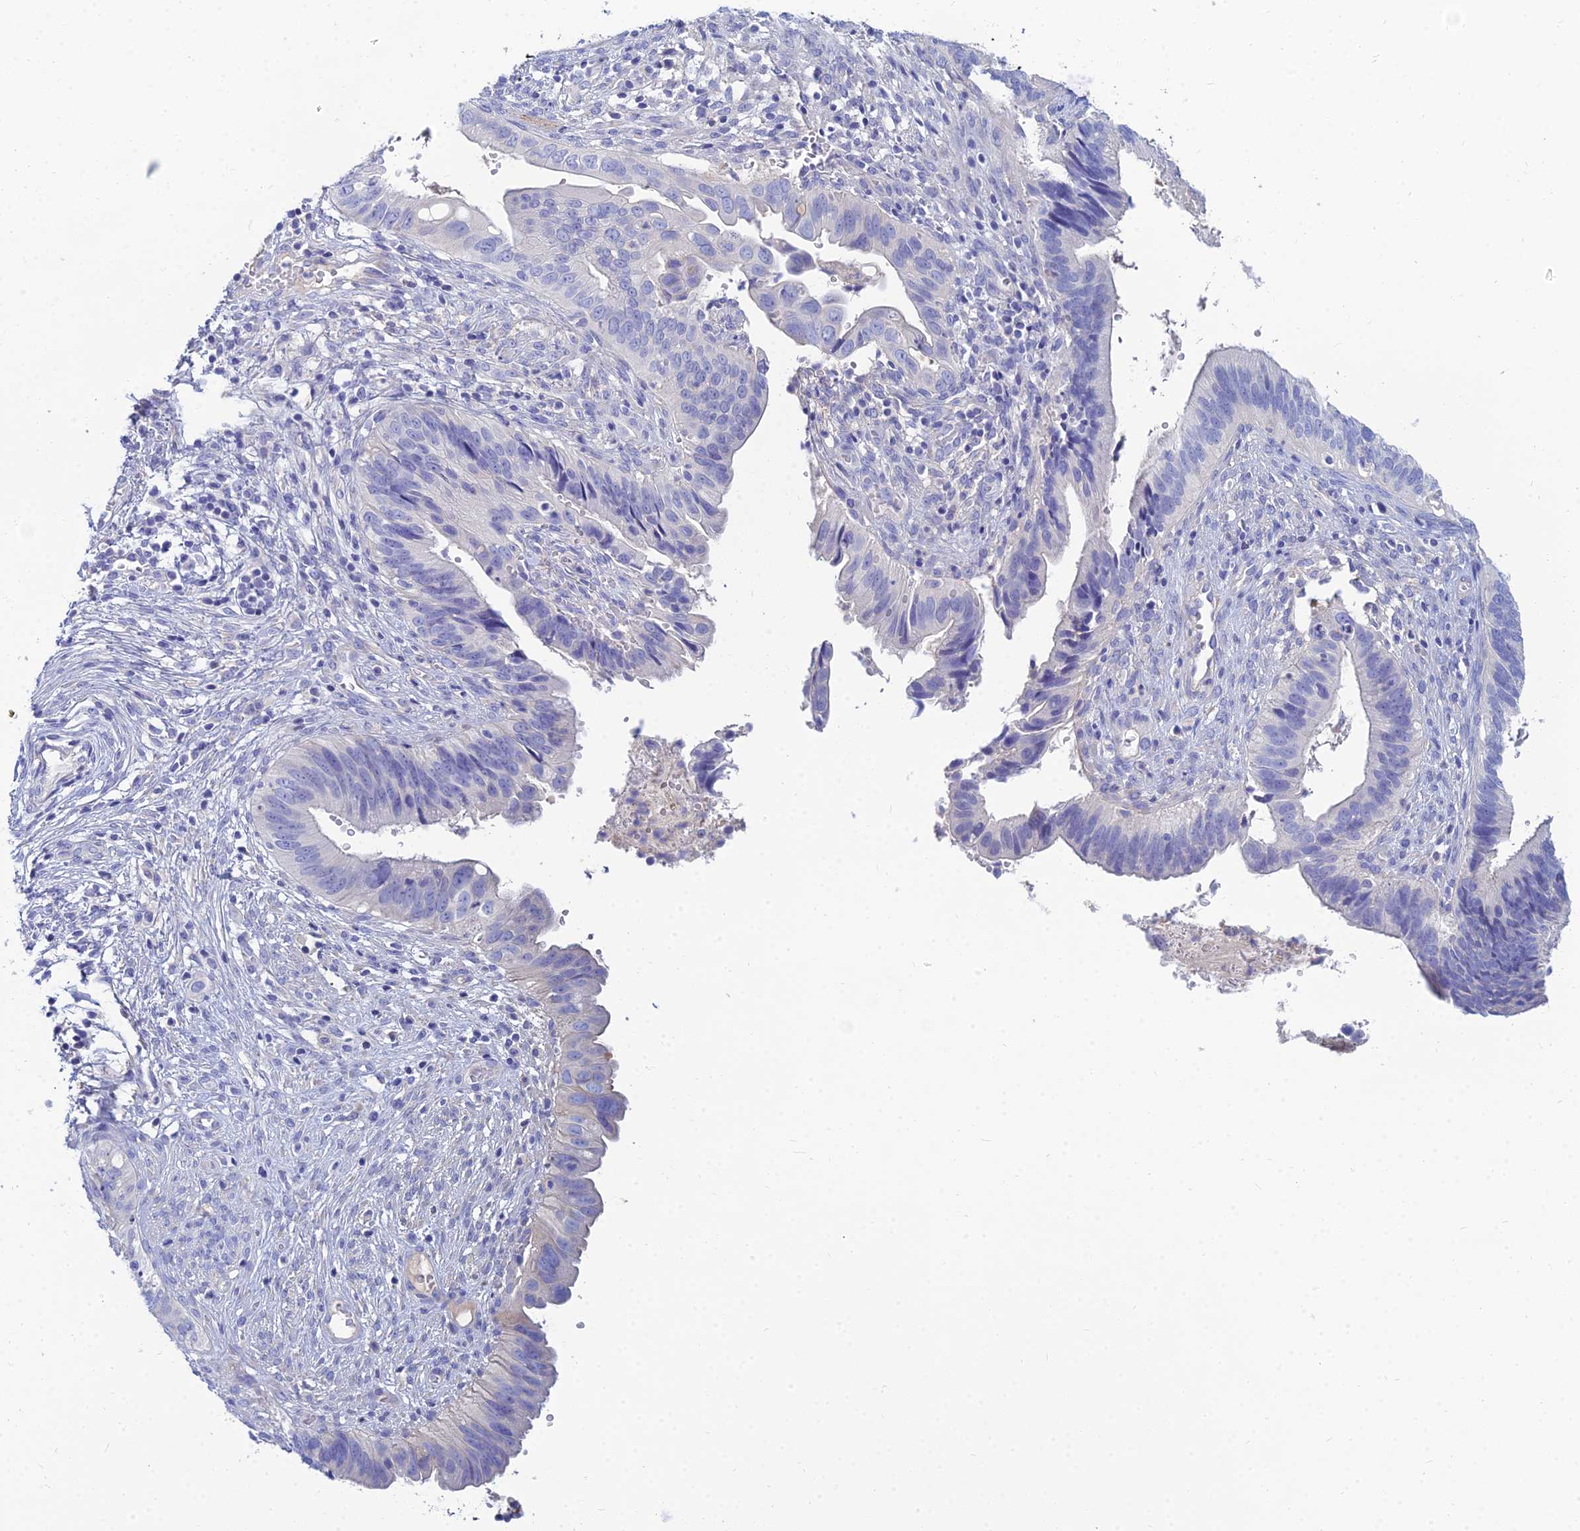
{"staining": {"intensity": "negative", "quantity": "none", "location": "none"}, "tissue": "cervical cancer", "cell_type": "Tumor cells", "image_type": "cancer", "snomed": [{"axis": "morphology", "description": "Adenocarcinoma, NOS"}, {"axis": "topography", "description": "Cervix"}], "caption": "The photomicrograph exhibits no staining of tumor cells in adenocarcinoma (cervical). The staining was performed using DAB (3,3'-diaminobenzidine) to visualize the protein expression in brown, while the nuclei were stained in blue with hematoxylin (Magnification: 20x).", "gene": "ZNF552", "patient": {"sex": "female", "age": 42}}